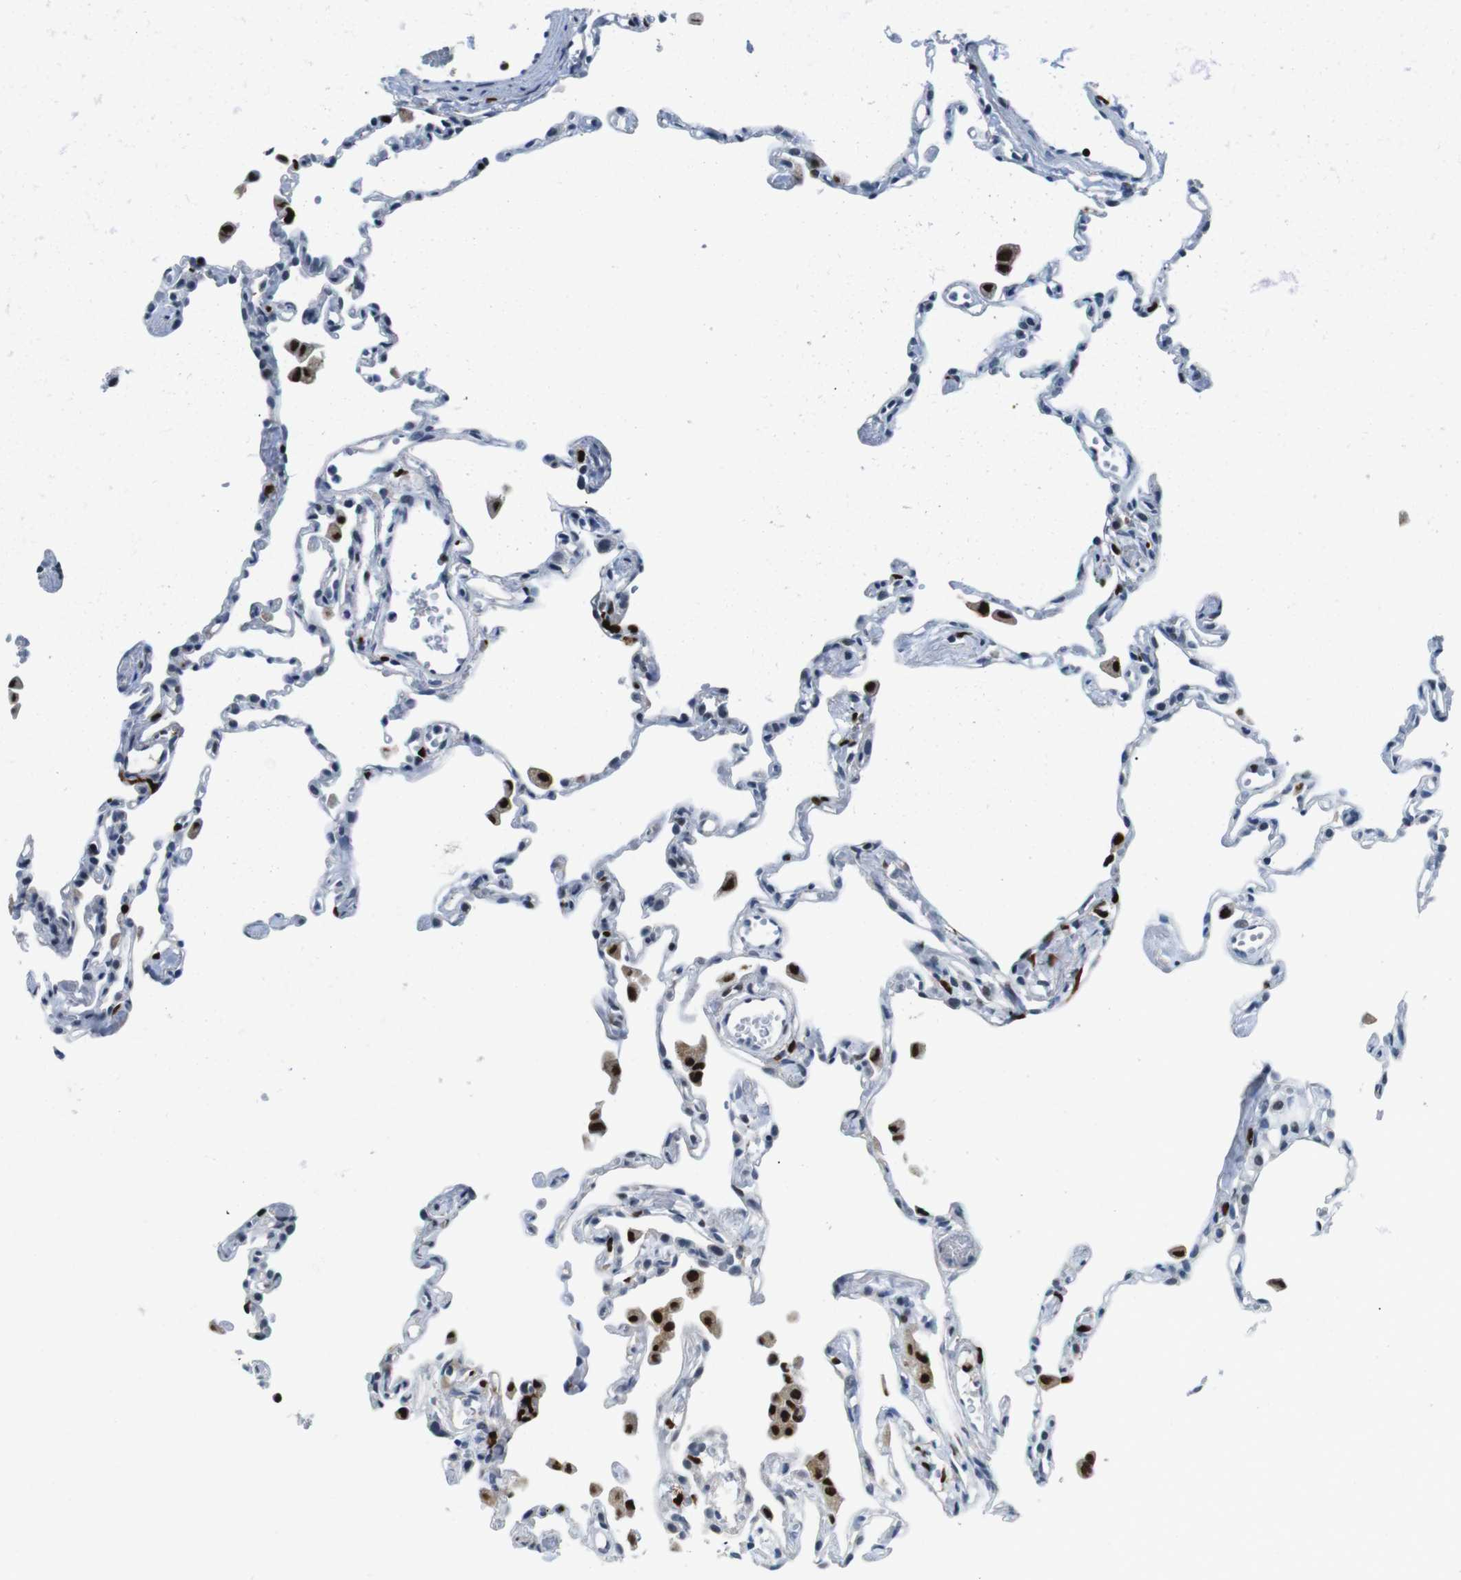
{"staining": {"intensity": "negative", "quantity": "none", "location": "none"}, "tissue": "lung", "cell_type": "Alveolar cells", "image_type": "normal", "snomed": [{"axis": "morphology", "description": "Normal tissue, NOS"}, {"axis": "topography", "description": "Lung"}], "caption": "Photomicrograph shows no significant protein expression in alveolar cells of benign lung. (IHC, brightfield microscopy, high magnification).", "gene": "IRF8", "patient": {"sex": "female", "age": 49}}